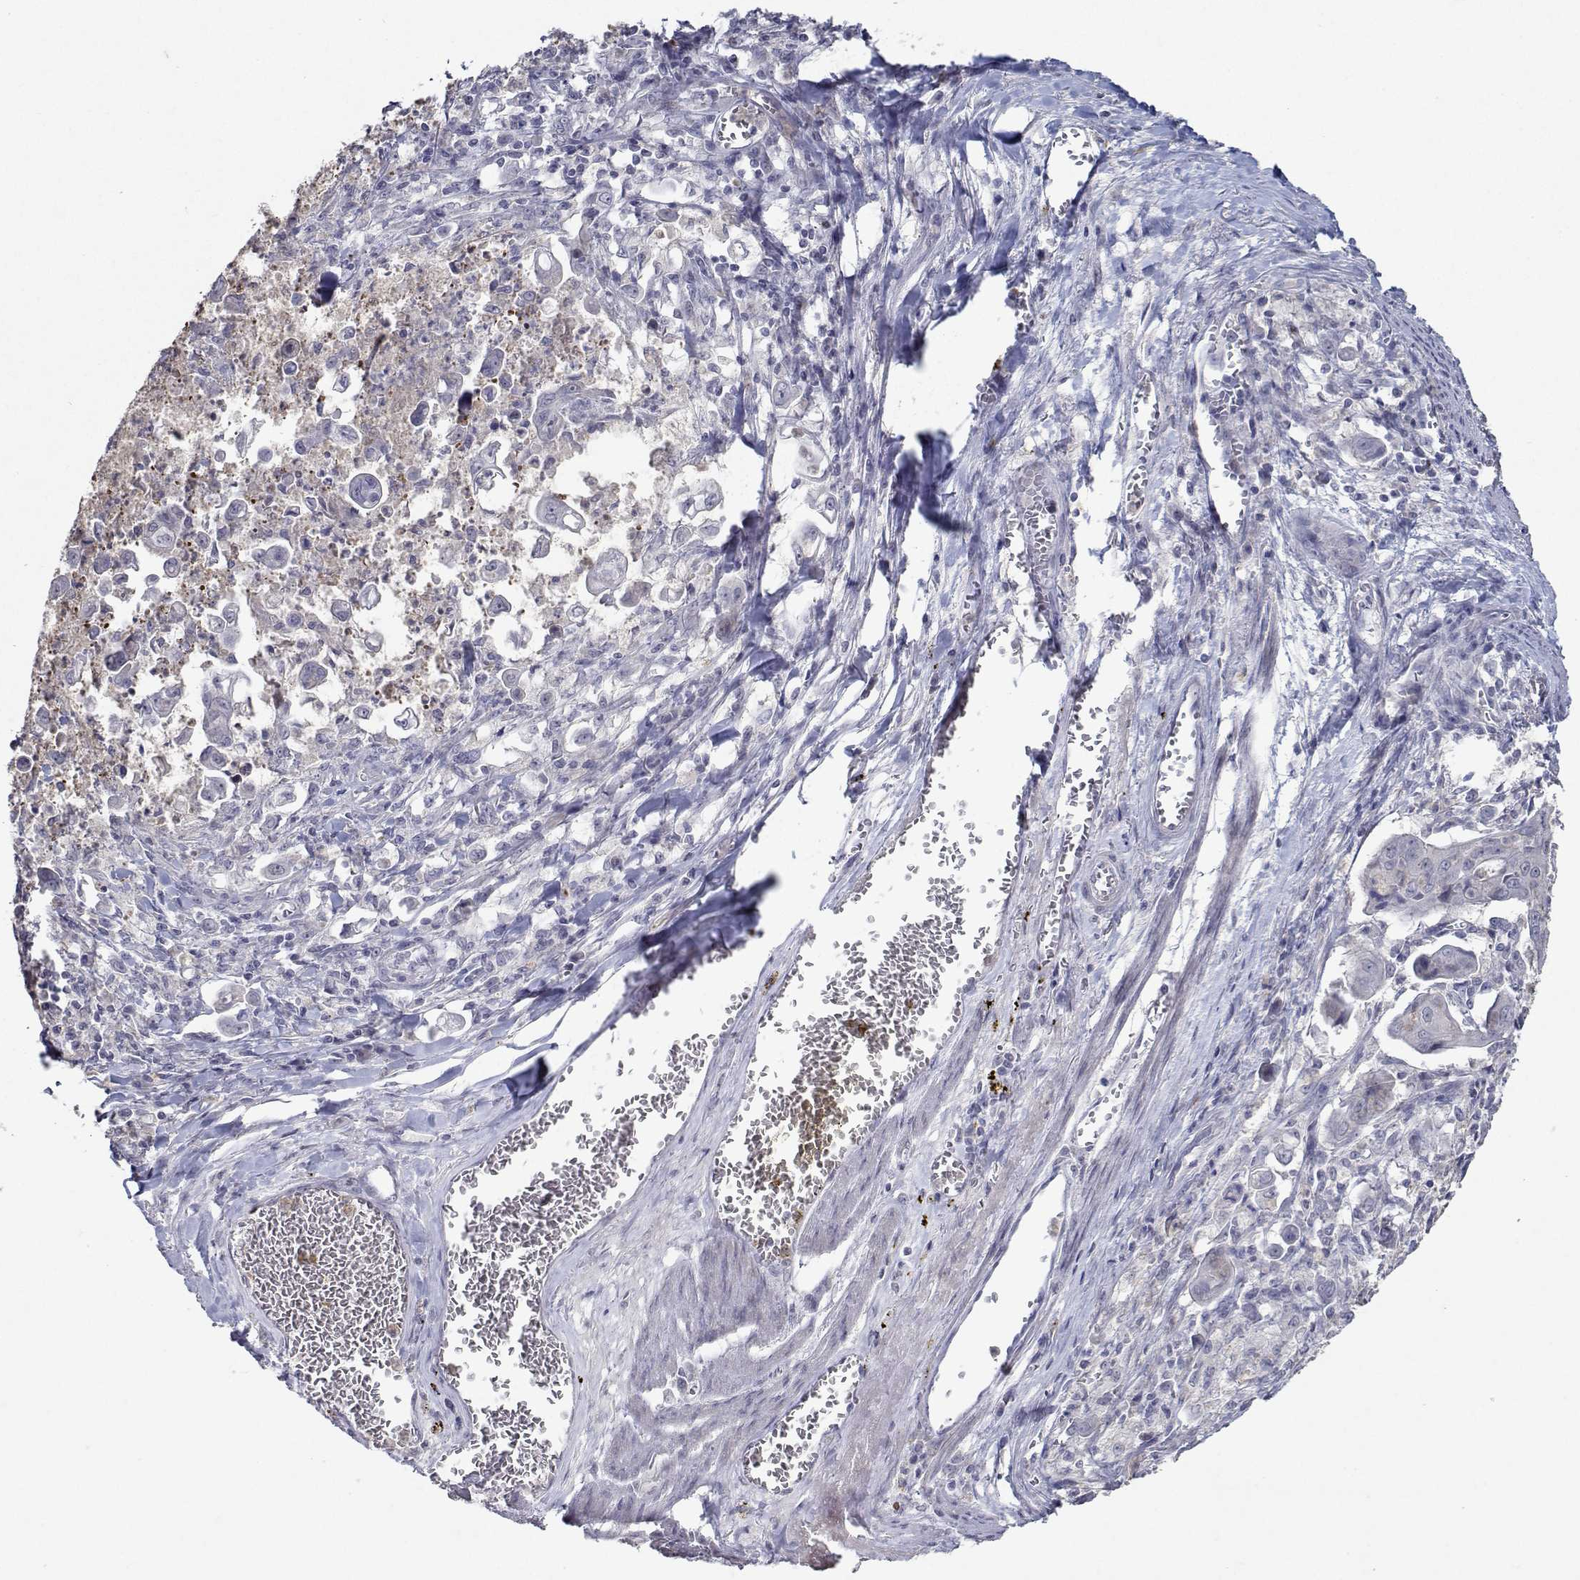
{"staining": {"intensity": "negative", "quantity": "none", "location": "none"}, "tissue": "stomach cancer", "cell_type": "Tumor cells", "image_type": "cancer", "snomed": [{"axis": "morphology", "description": "Adenocarcinoma, NOS"}, {"axis": "topography", "description": "Stomach, upper"}], "caption": "This micrograph is of stomach cancer (adenocarcinoma) stained with IHC to label a protein in brown with the nuclei are counter-stained blue. There is no staining in tumor cells.", "gene": "RBPJL", "patient": {"sex": "male", "age": 80}}